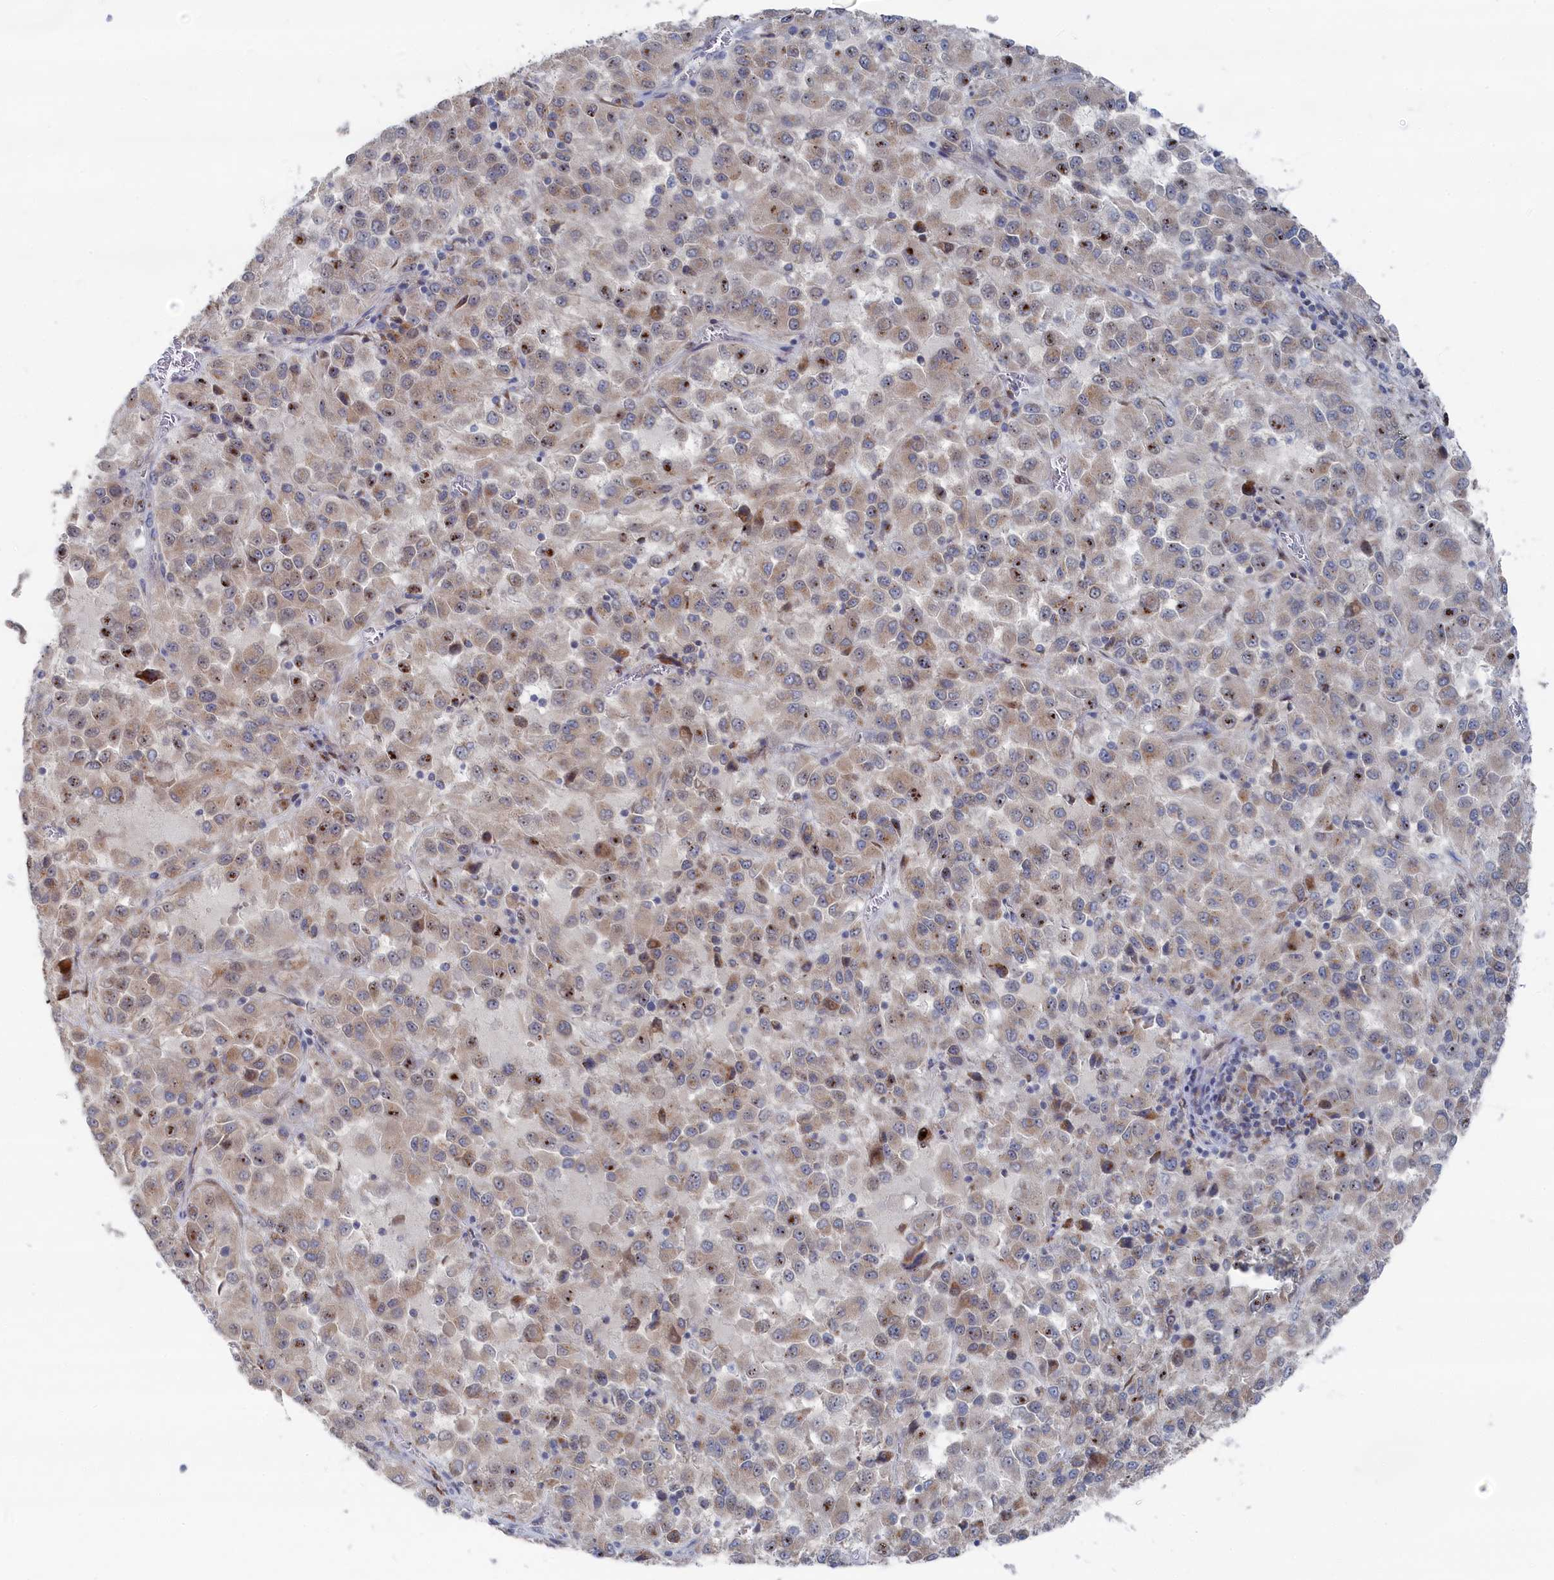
{"staining": {"intensity": "weak", "quantity": "25%-75%", "location": "cytoplasmic/membranous"}, "tissue": "melanoma", "cell_type": "Tumor cells", "image_type": "cancer", "snomed": [{"axis": "morphology", "description": "Malignant melanoma, Metastatic site"}, {"axis": "topography", "description": "Lung"}], "caption": "Protein analysis of malignant melanoma (metastatic site) tissue shows weak cytoplasmic/membranous expression in about 25%-75% of tumor cells. (brown staining indicates protein expression, while blue staining denotes nuclei).", "gene": "IRX1", "patient": {"sex": "male", "age": 64}}